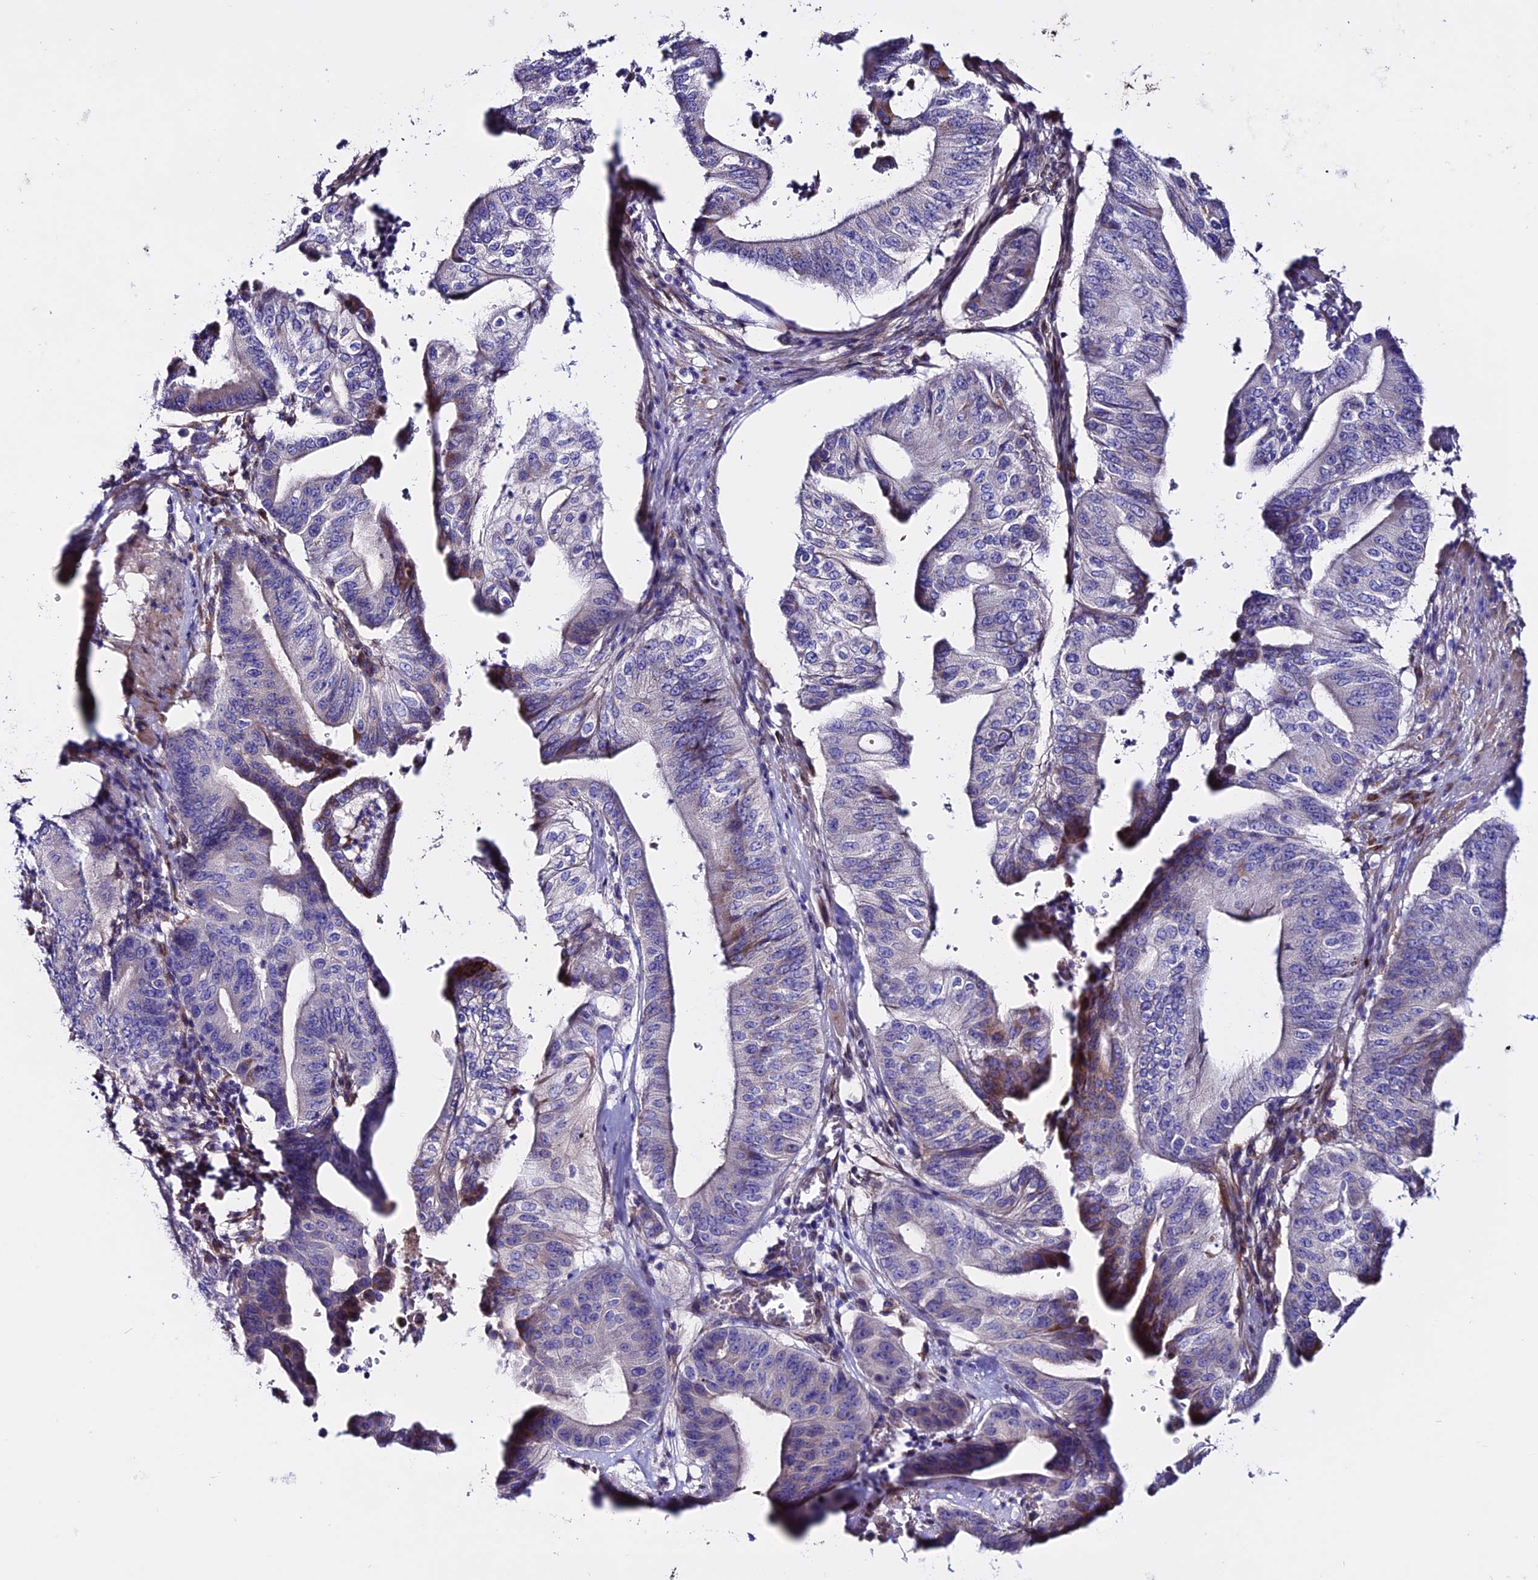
{"staining": {"intensity": "moderate", "quantity": "<25%", "location": "cytoplasmic/membranous"}, "tissue": "pancreatic cancer", "cell_type": "Tumor cells", "image_type": "cancer", "snomed": [{"axis": "morphology", "description": "Adenocarcinoma, NOS"}, {"axis": "topography", "description": "Pancreas"}], "caption": "Immunohistochemistry (IHC) of human pancreatic cancer displays low levels of moderate cytoplasmic/membranous staining in approximately <25% of tumor cells.", "gene": "OR51Q1", "patient": {"sex": "female", "age": 77}}